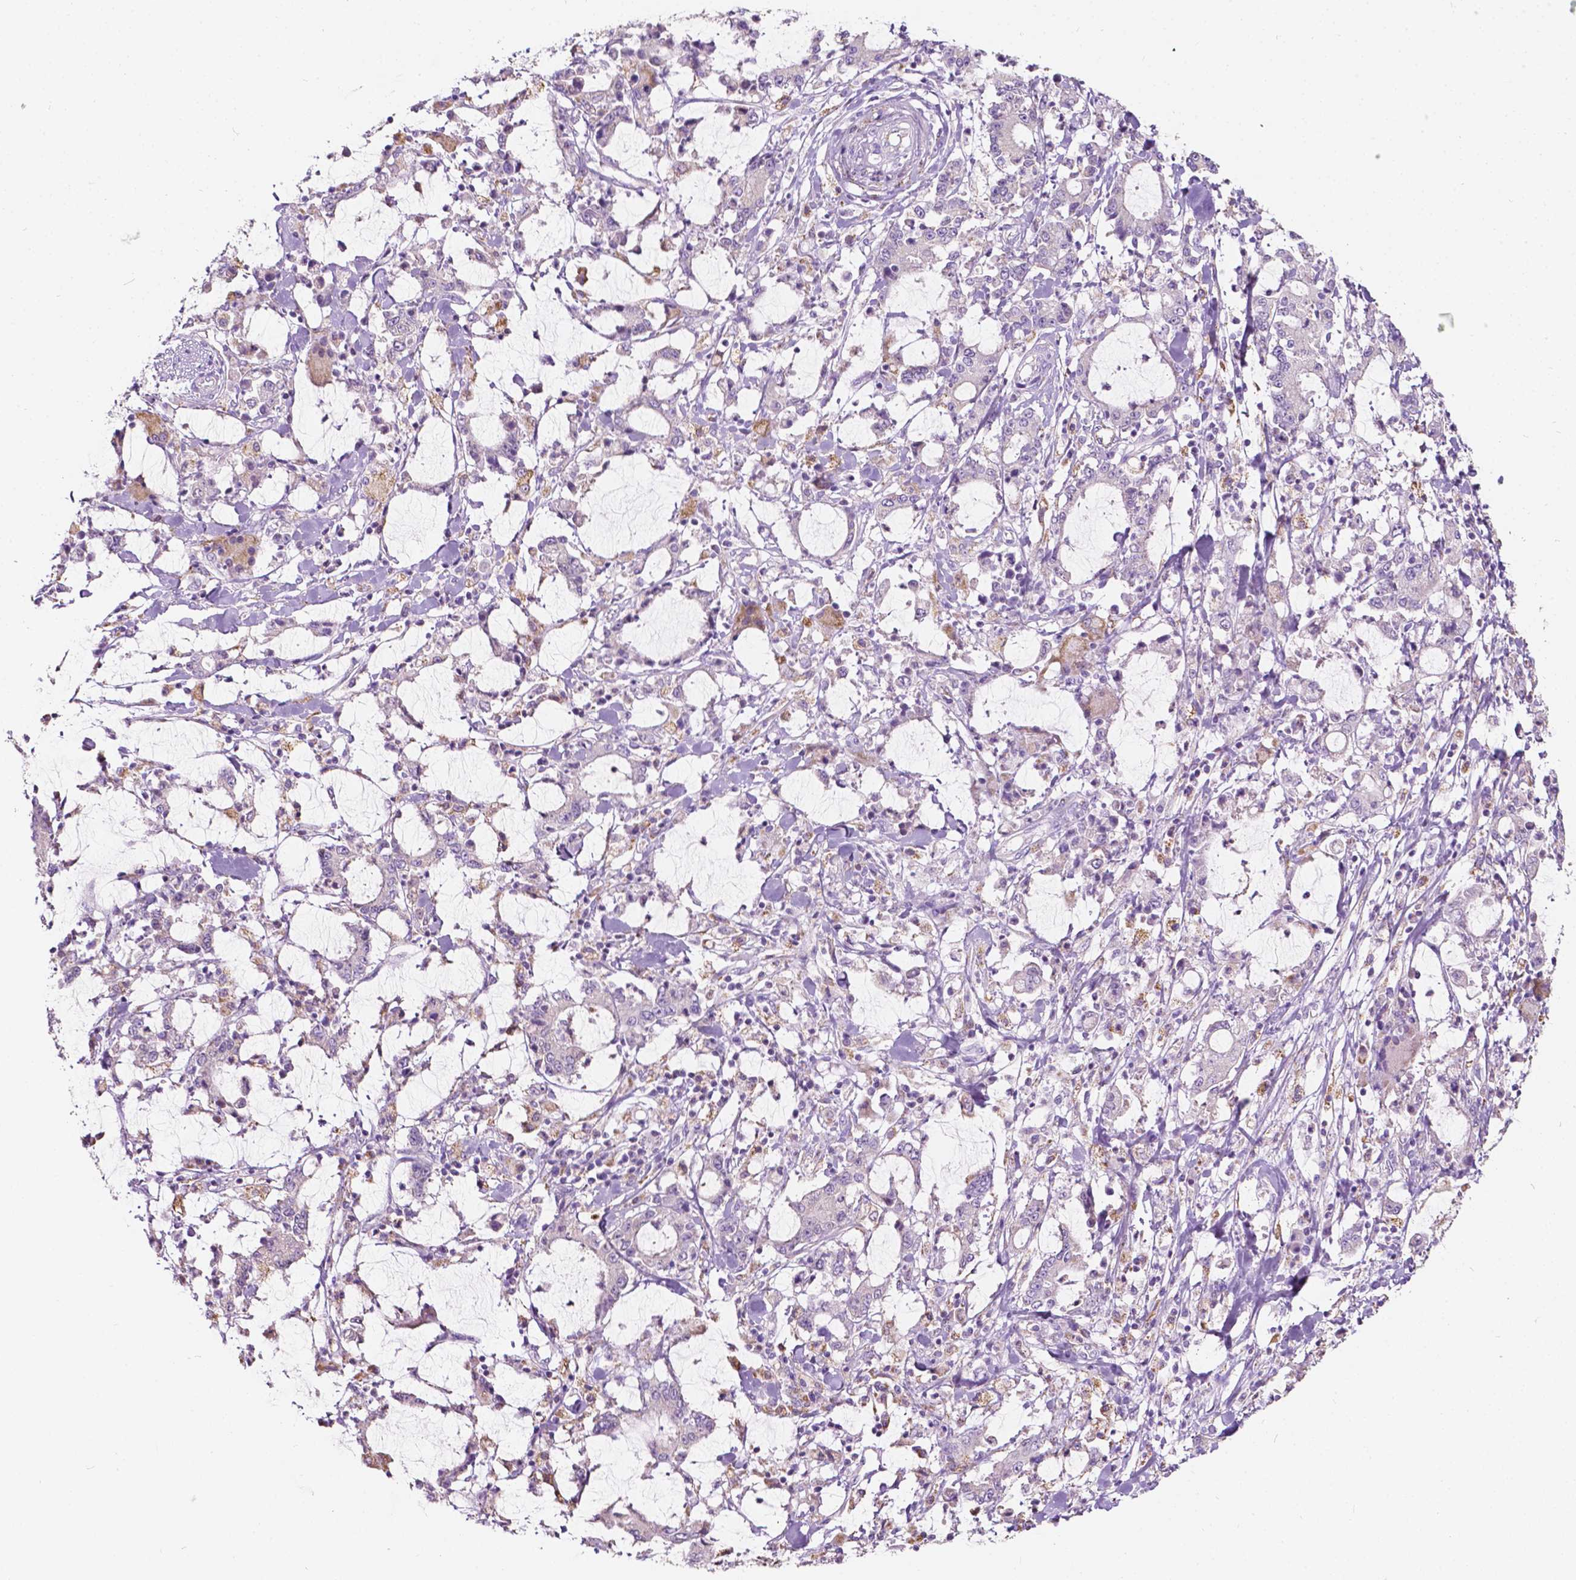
{"staining": {"intensity": "negative", "quantity": "none", "location": "none"}, "tissue": "stomach cancer", "cell_type": "Tumor cells", "image_type": "cancer", "snomed": [{"axis": "morphology", "description": "Adenocarcinoma, NOS"}, {"axis": "topography", "description": "Stomach, upper"}], "caption": "A high-resolution micrograph shows IHC staining of stomach cancer (adenocarcinoma), which reveals no significant expression in tumor cells. (Brightfield microscopy of DAB immunohistochemistry at high magnification).", "gene": "NOS1AP", "patient": {"sex": "male", "age": 68}}